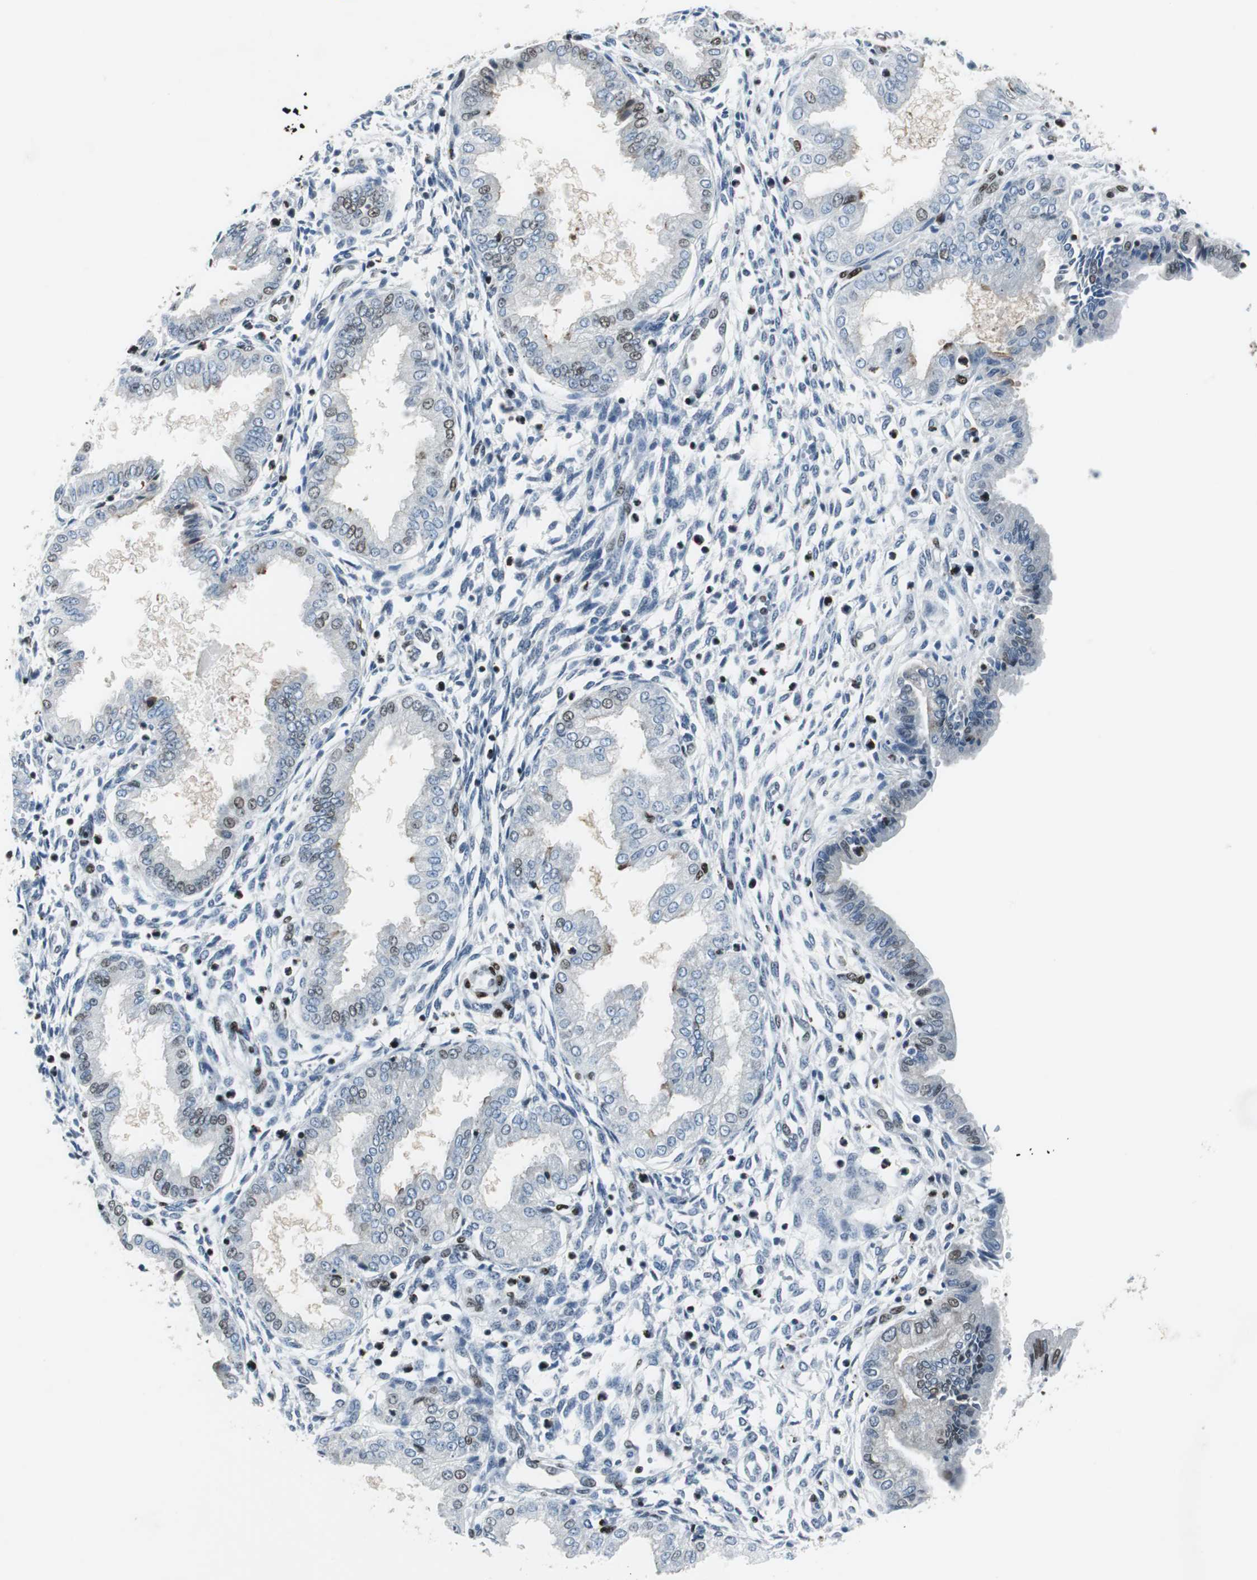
{"staining": {"intensity": "strong", "quantity": "25%-75%", "location": "nuclear"}, "tissue": "endometrium", "cell_type": "Cells in endometrial stroma", "image_type": "normal", "snomed": [{"axis": "morphology", "description": "Normal tissue, NOS"}, {"axis": "topography", "description": "Endometrium"}], "caption": "The image exhibits staining of unremarkable endometrium, revealing strong nuclear protein positivity (brown color) within cells in endometrial stroma. (DAB = brown stain, brightfield microscopy at high magnification).", "gene": "MEF2D", "patient": {"sex": "female", "age": 33}}